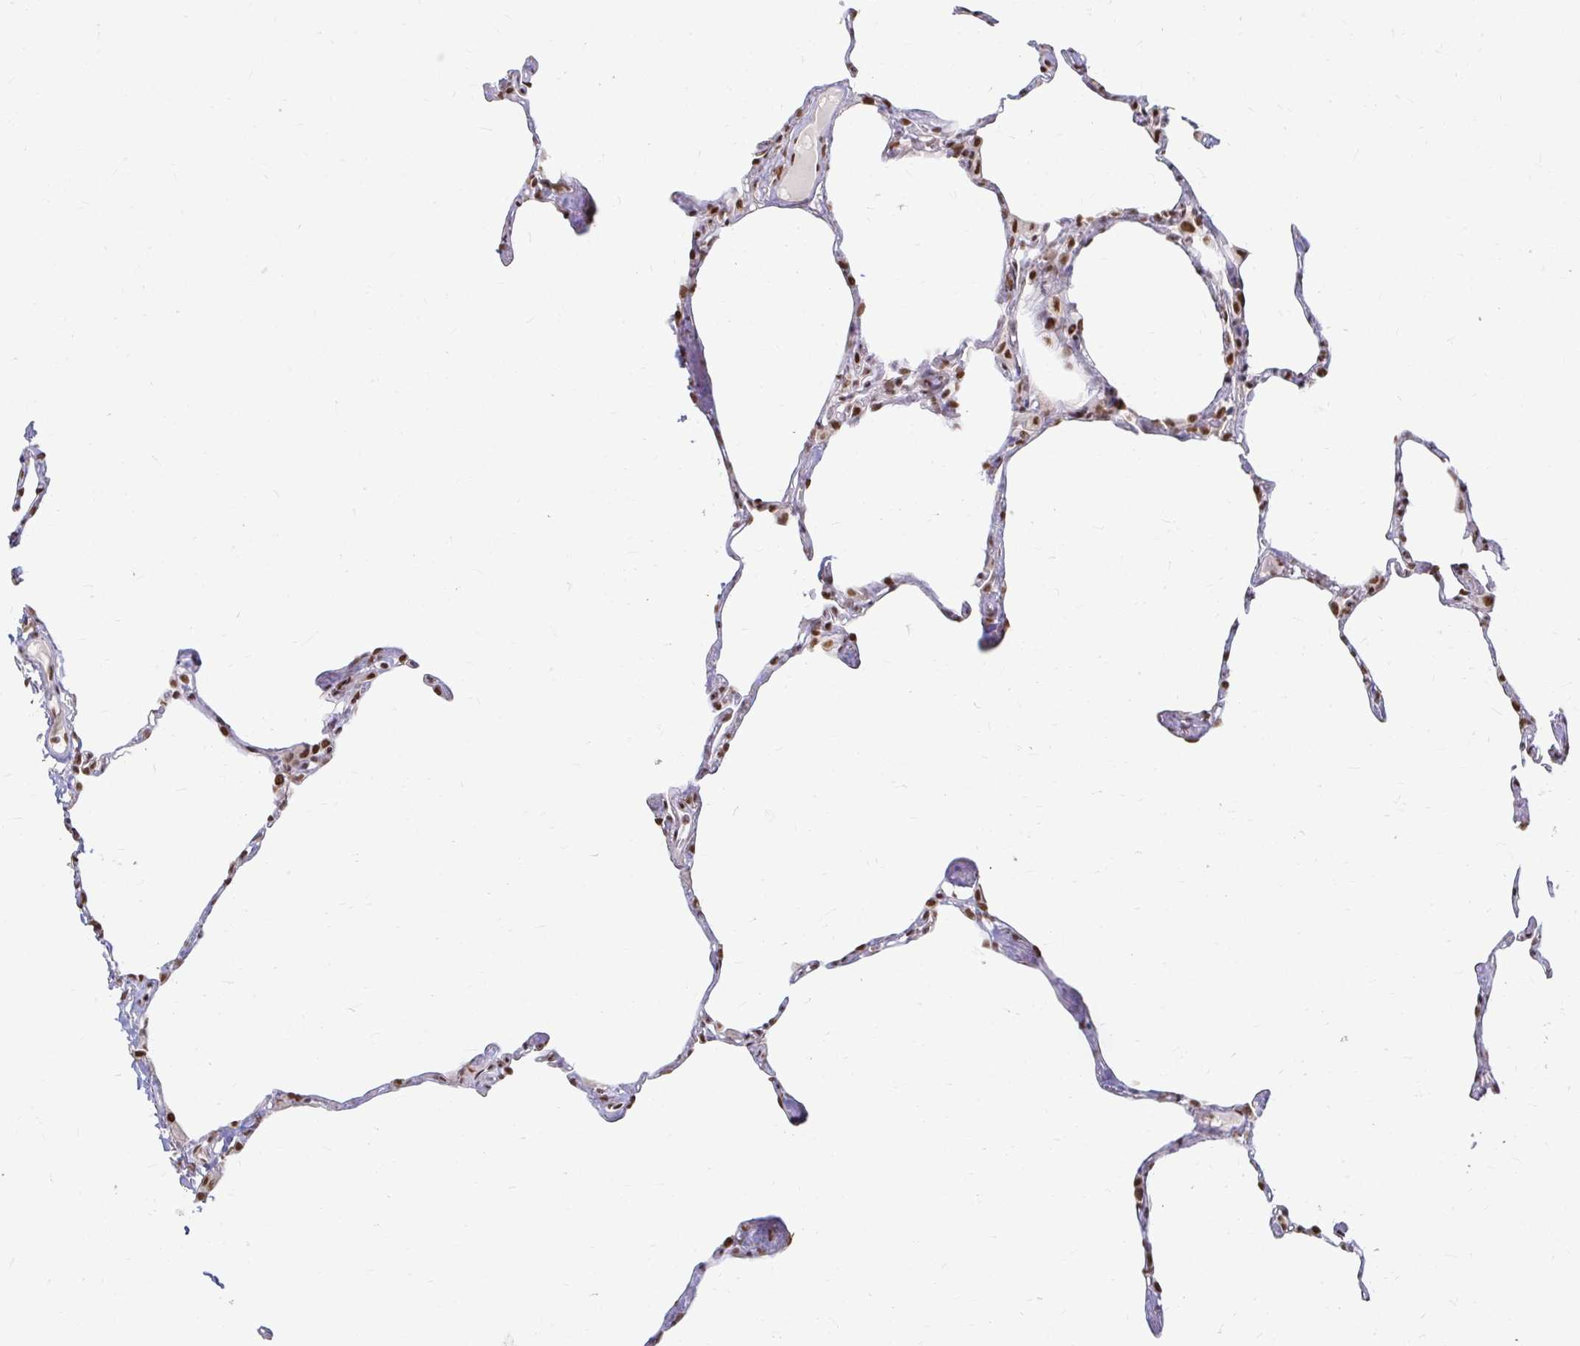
{"staining": {"intensity": "strong", "quantity": ">75%", "location": "nuclear"}, "tissue": "lung", "cell_type": "Alveolar cells", "image_type": "normal", "snomed": [{"axis": "morphology", "description": "Normal tissue, NOS"}, {"axis": "topography", "description": "Lung"}], "caption": "Strong nuclear staining for a protein is appreciated in approximately >75% of alveolar cells of benign lung using immunohistochemistry (IHC).", "gene": "HNRNPU", "patient": {"sex": "male", "age": 65}}